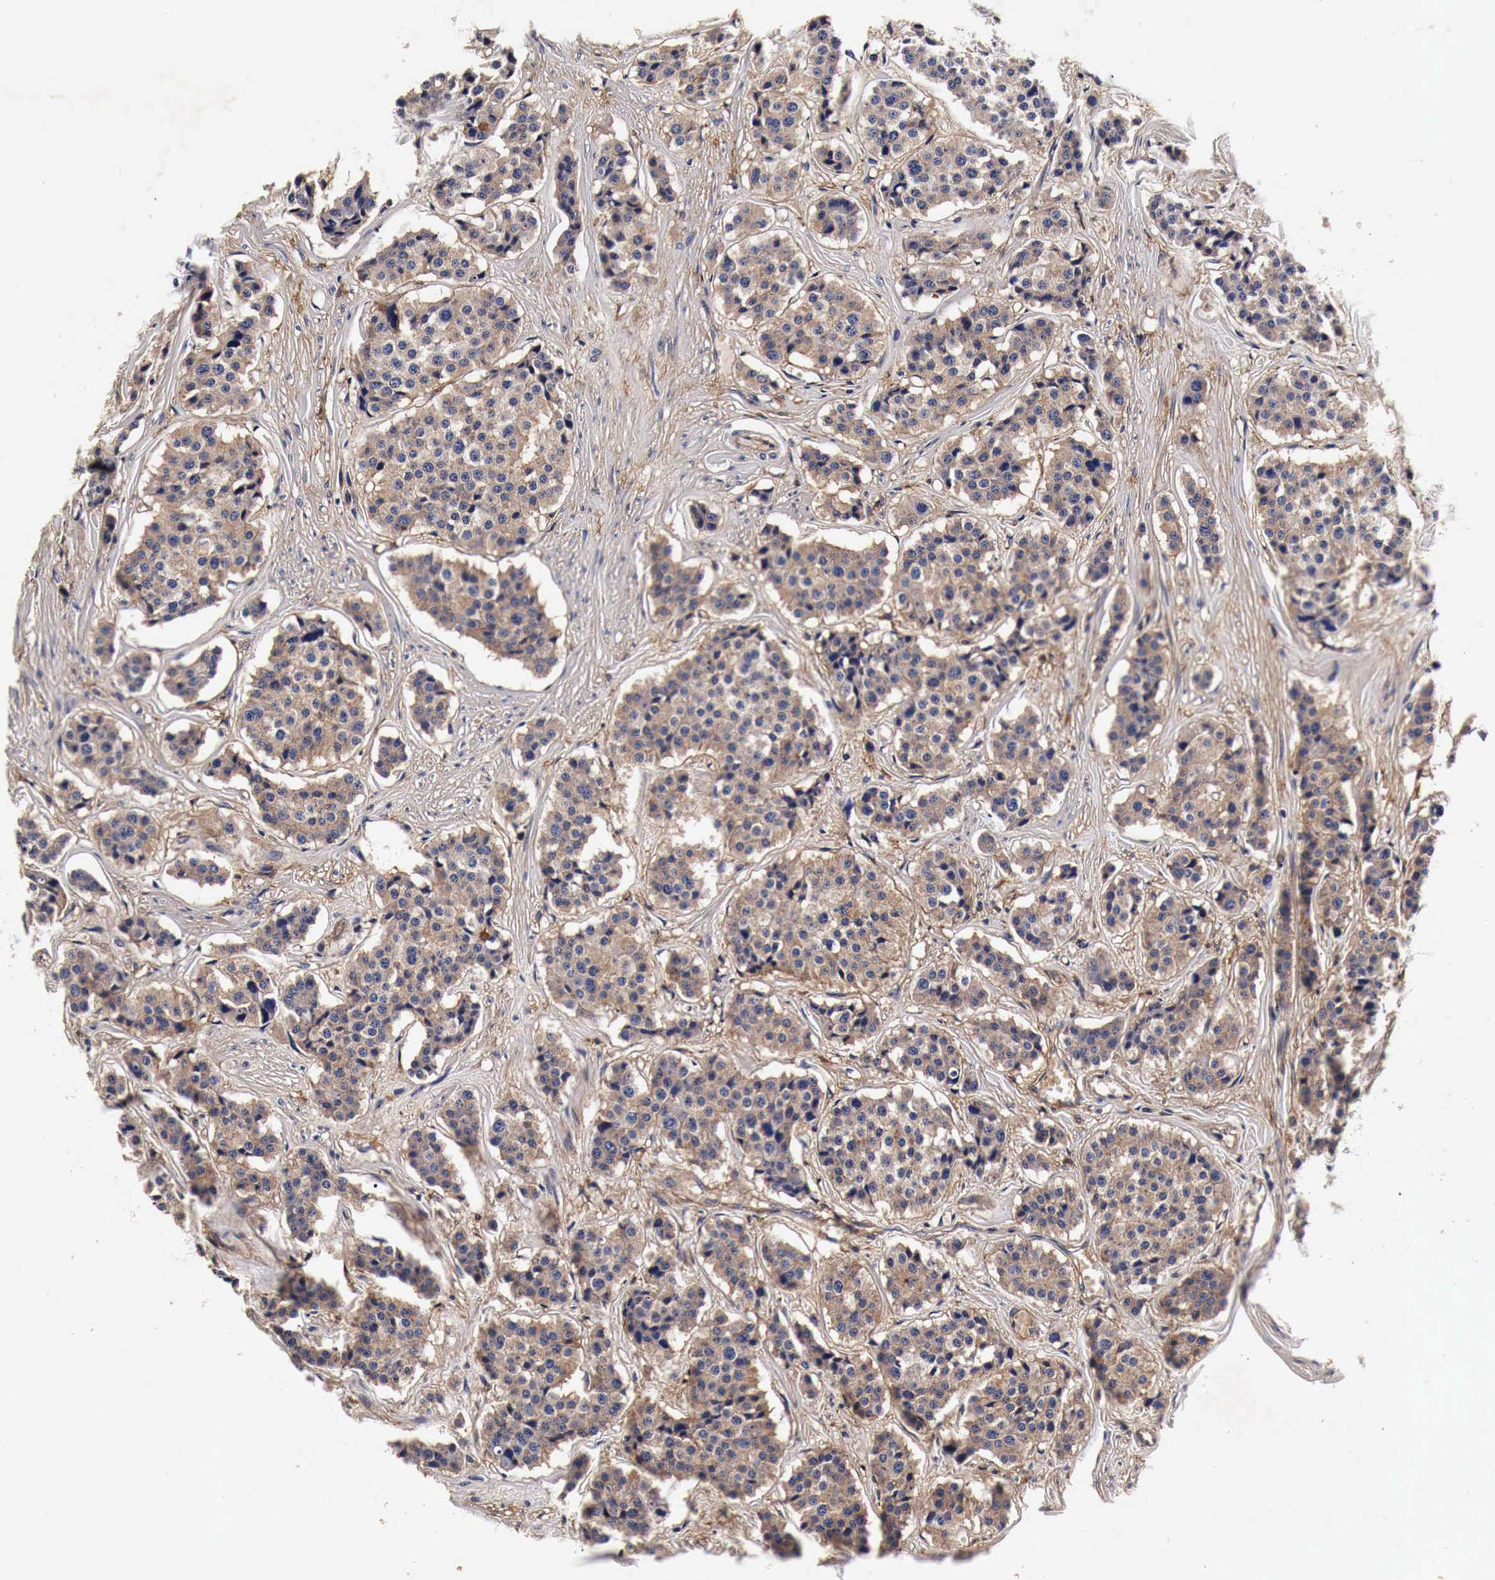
{"staining": {"intensity": "moderate", "quantity": ">75%", "location": "cytoplasmic/membranous"}, "tissue": "carcinoid", "cell_type": "Tumor cells", "image_type": "cancer", "snomed": [{"axis": "morphology", "description": "Carcinoid, malignant, NOS"}, {"axis": "topography", "description": "Small intestine"}], "caption": "A brown stain highlights moderate cytoplasmic/membranous positivity of a protein in carcinoid tumor cells.", "gene": "RP2", "patient": {"sex": "male", "age": 60}}